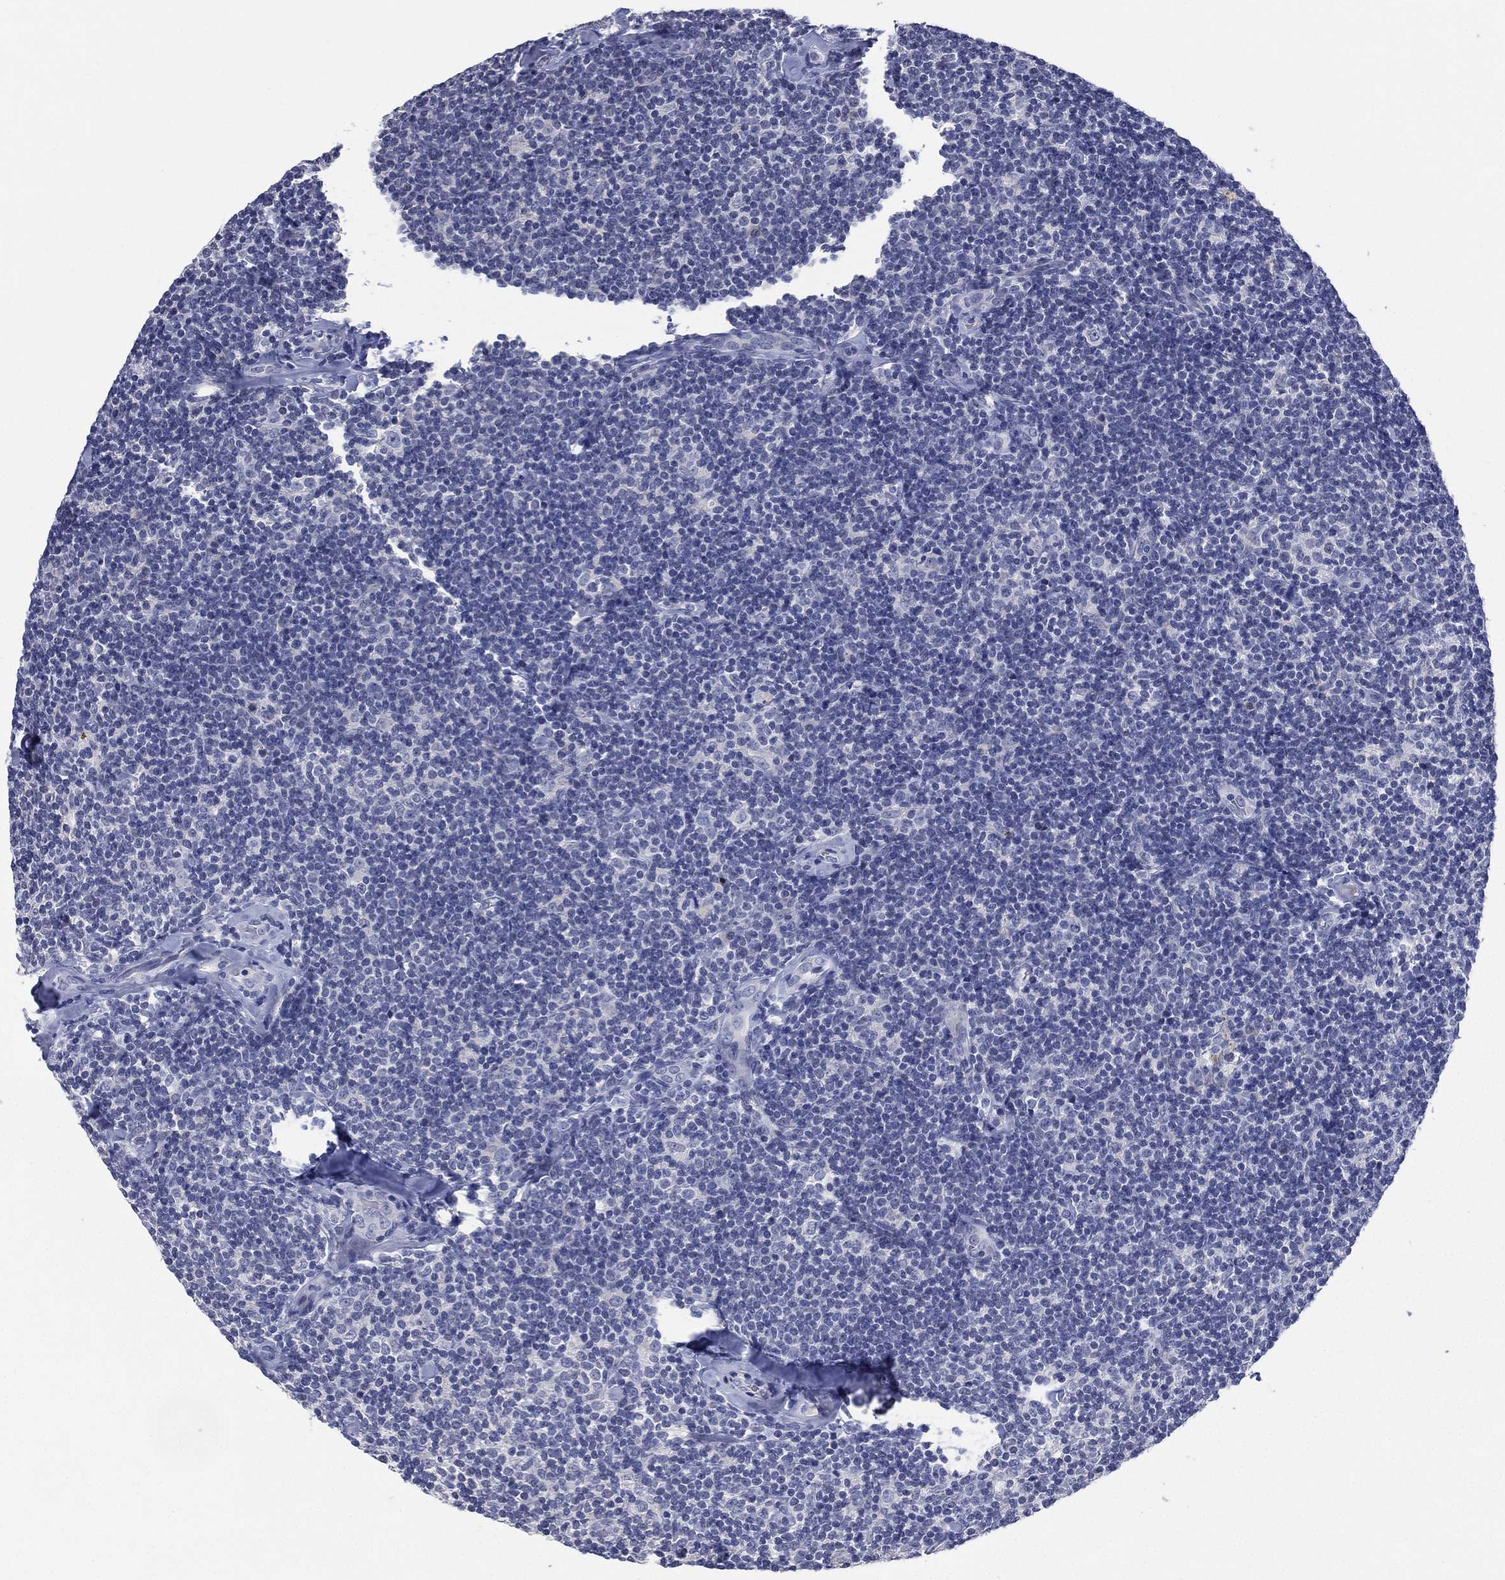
{"staining": {"intensity": "negative", "quantity": "none", "location": "none"}, "tissue": "lymphoma", "cell_type": "Tumor cells", "image_type": "cancer", "snomed": [{"axis": "morphology", "description": "Malignant lymphoma, non-Hodgkin's type, Low grade"}, {"axis": "topography", "description": "Lymph node"}], "caption": "This is an immunohistochemistry image of human low-grade malignant lymphoma, non-Hodgkin's type. There is no staining in tumor cells.", "gene": "KRT35", "patient": {"sex": "female", "age": 56}}